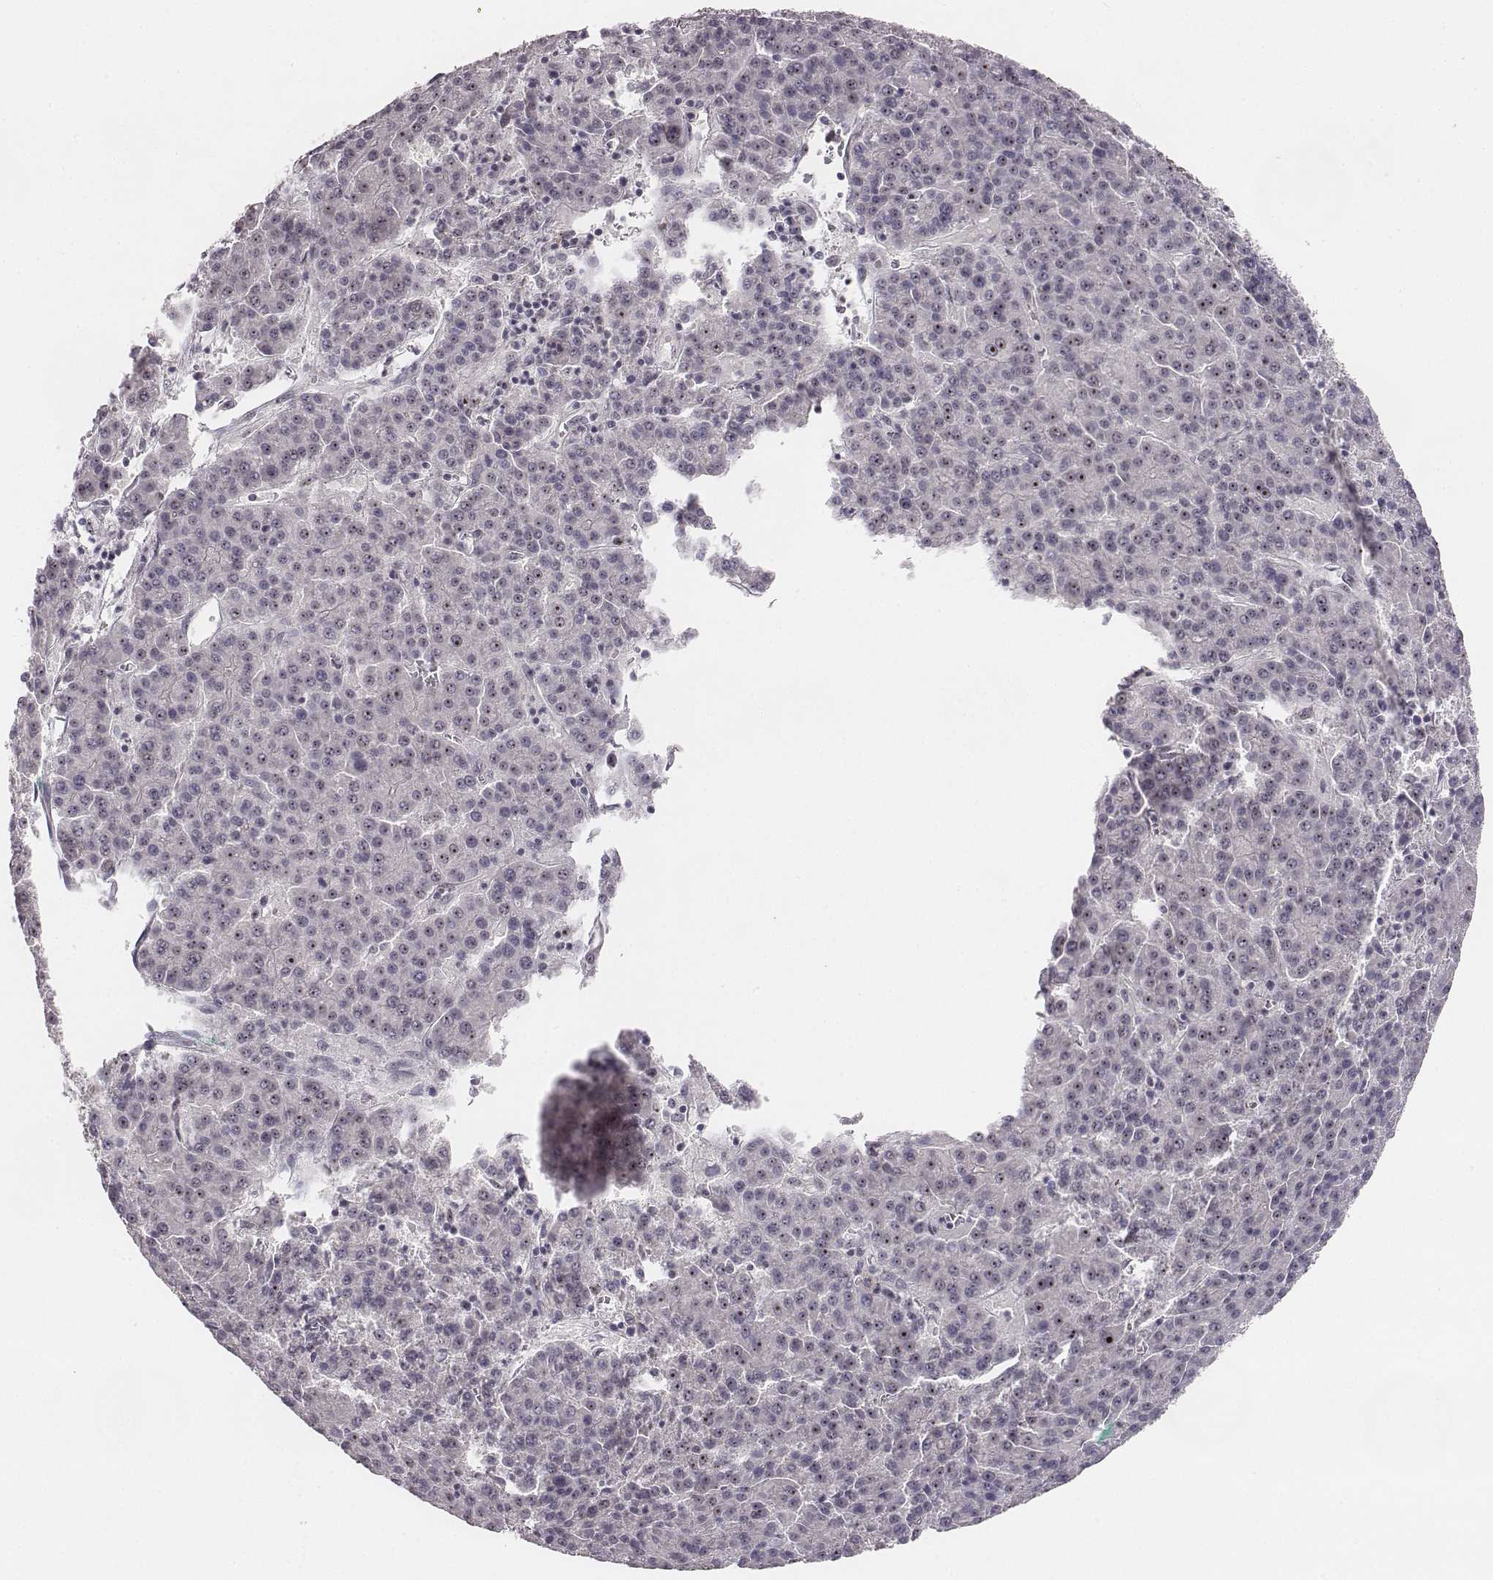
{"staining": {"intensity": "strong", "quantity": "<25%", "location": "nuclear"}, "tissue": "liver cancer", "cell_type": "Tumor cells", "image_type": "cancer", "snomed": [{"axis": "morphology", "description": "Carcinoma, Hepatocellular, NOS"}, {"axis": "topography", "description": "Liver"}], "caption": "This histopathology image exhibits liver cancer (hepatocellular carcinoma) stained with immunohistochemistry (IHC) to label a protein in brown. The nuclear of tumor cells show strong positivity for the protein. Nuclei are counter-stained blue.", "gene": "NIFK", "patient": {"sex": "female", "age": 58}}